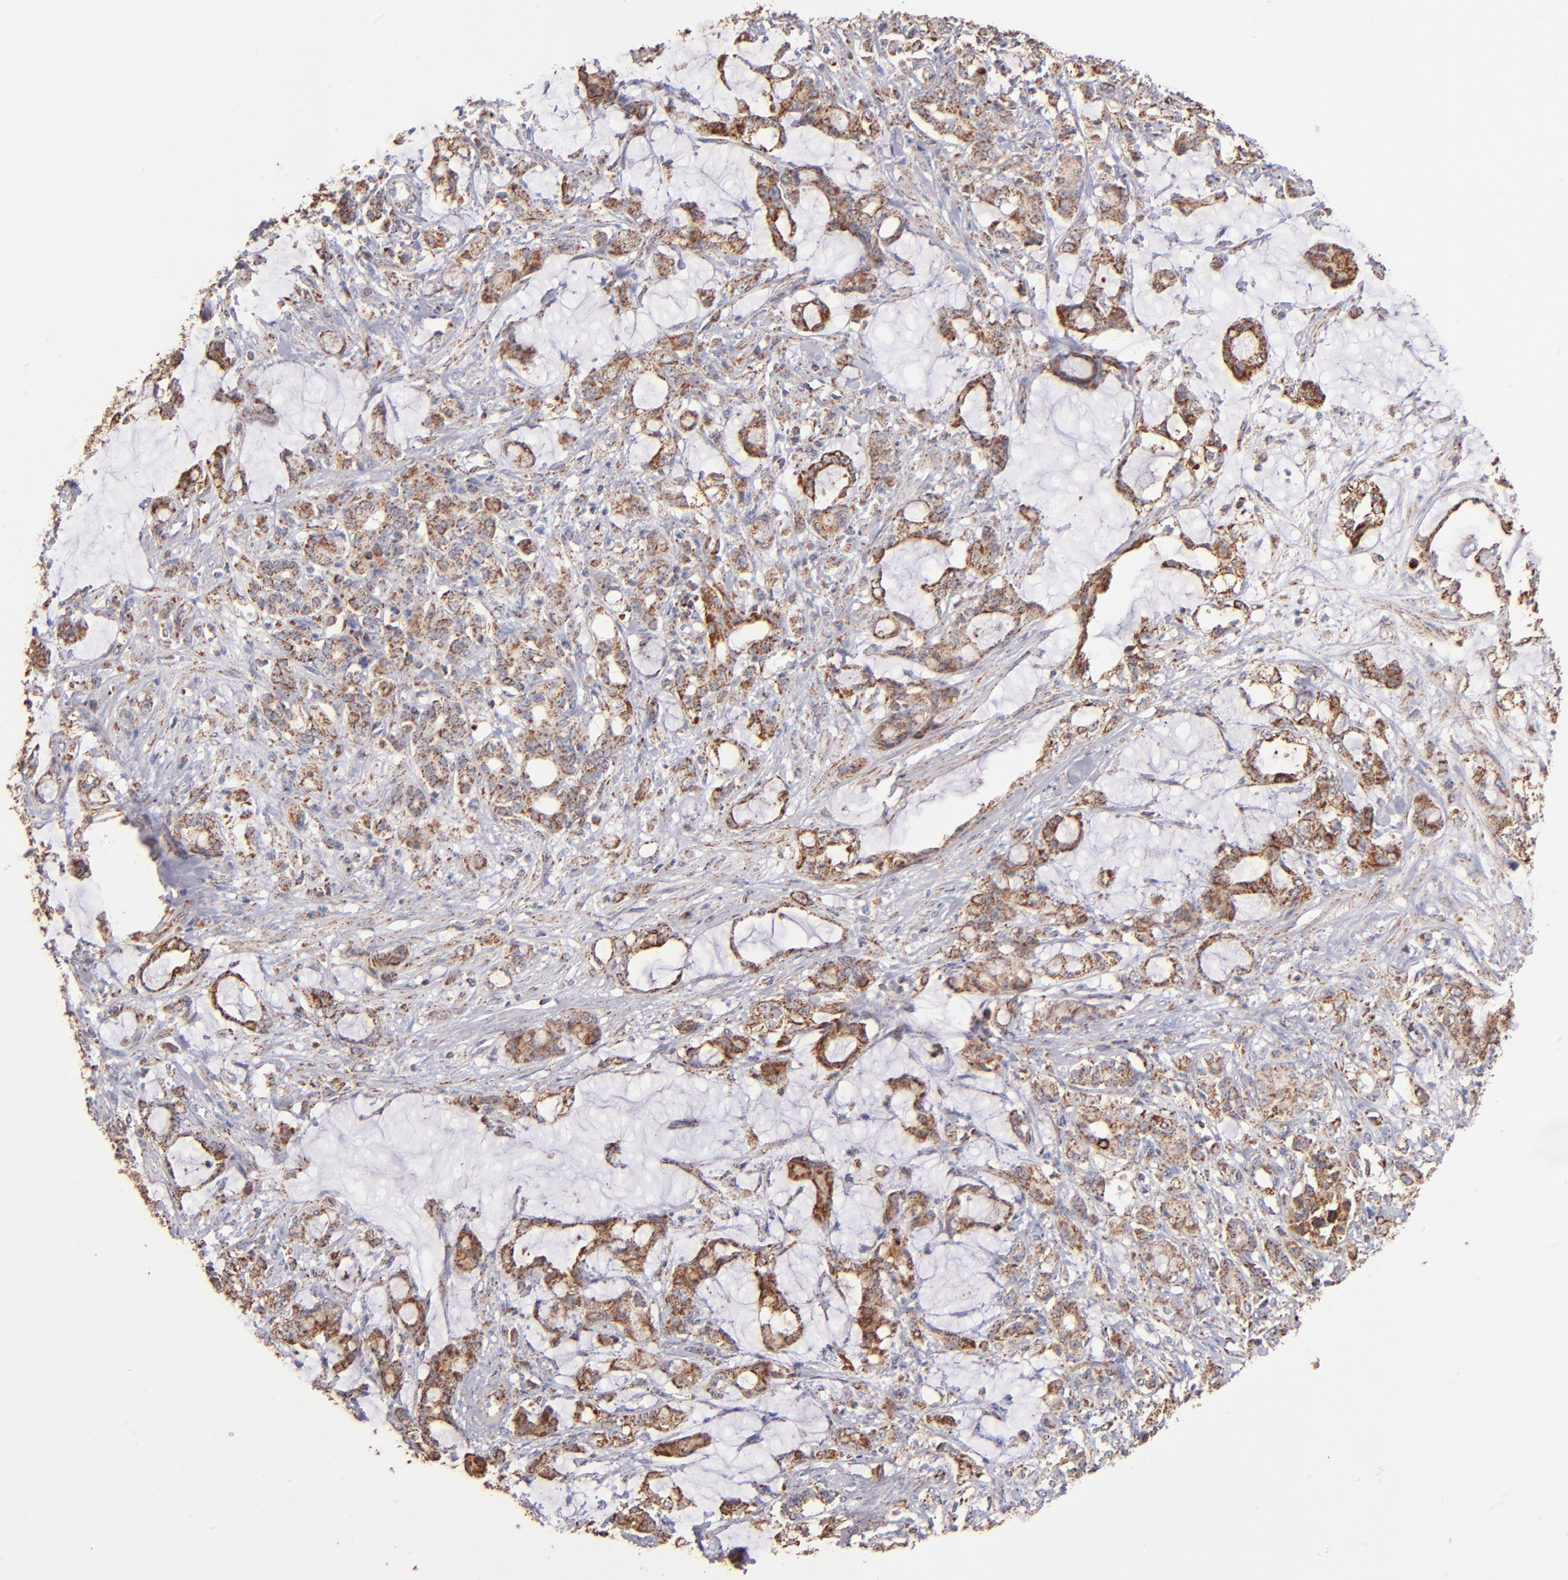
{"staining": {"intensity": "moderate", "quantity": "<25%", "location": "cytoplasmic/membranous"}, "tissue": "pancreatic cancer", "cell_type": "Tumor cells", "image_type": "cancer", "snomed": [{"axis": "morphology", "description": "Adenocarcinoma, NOS"}, {"axis": "topography", "description": "Pancreas"}], "caption": "Immunohistochemical staining of human pancreatic cancer (adenocarcinoma) reveals low levels of moderate cytoplasmic/membranous protein staining in about <25% of tumor cells. The staining is performed using DAB (3,3'-diaminobenzidine) brown chromogen to label protein expression. The nuclei are counter-stained blue using hematoxylin.", "gene": "DLST", "patient": {"sex": "female", "age": 73}}